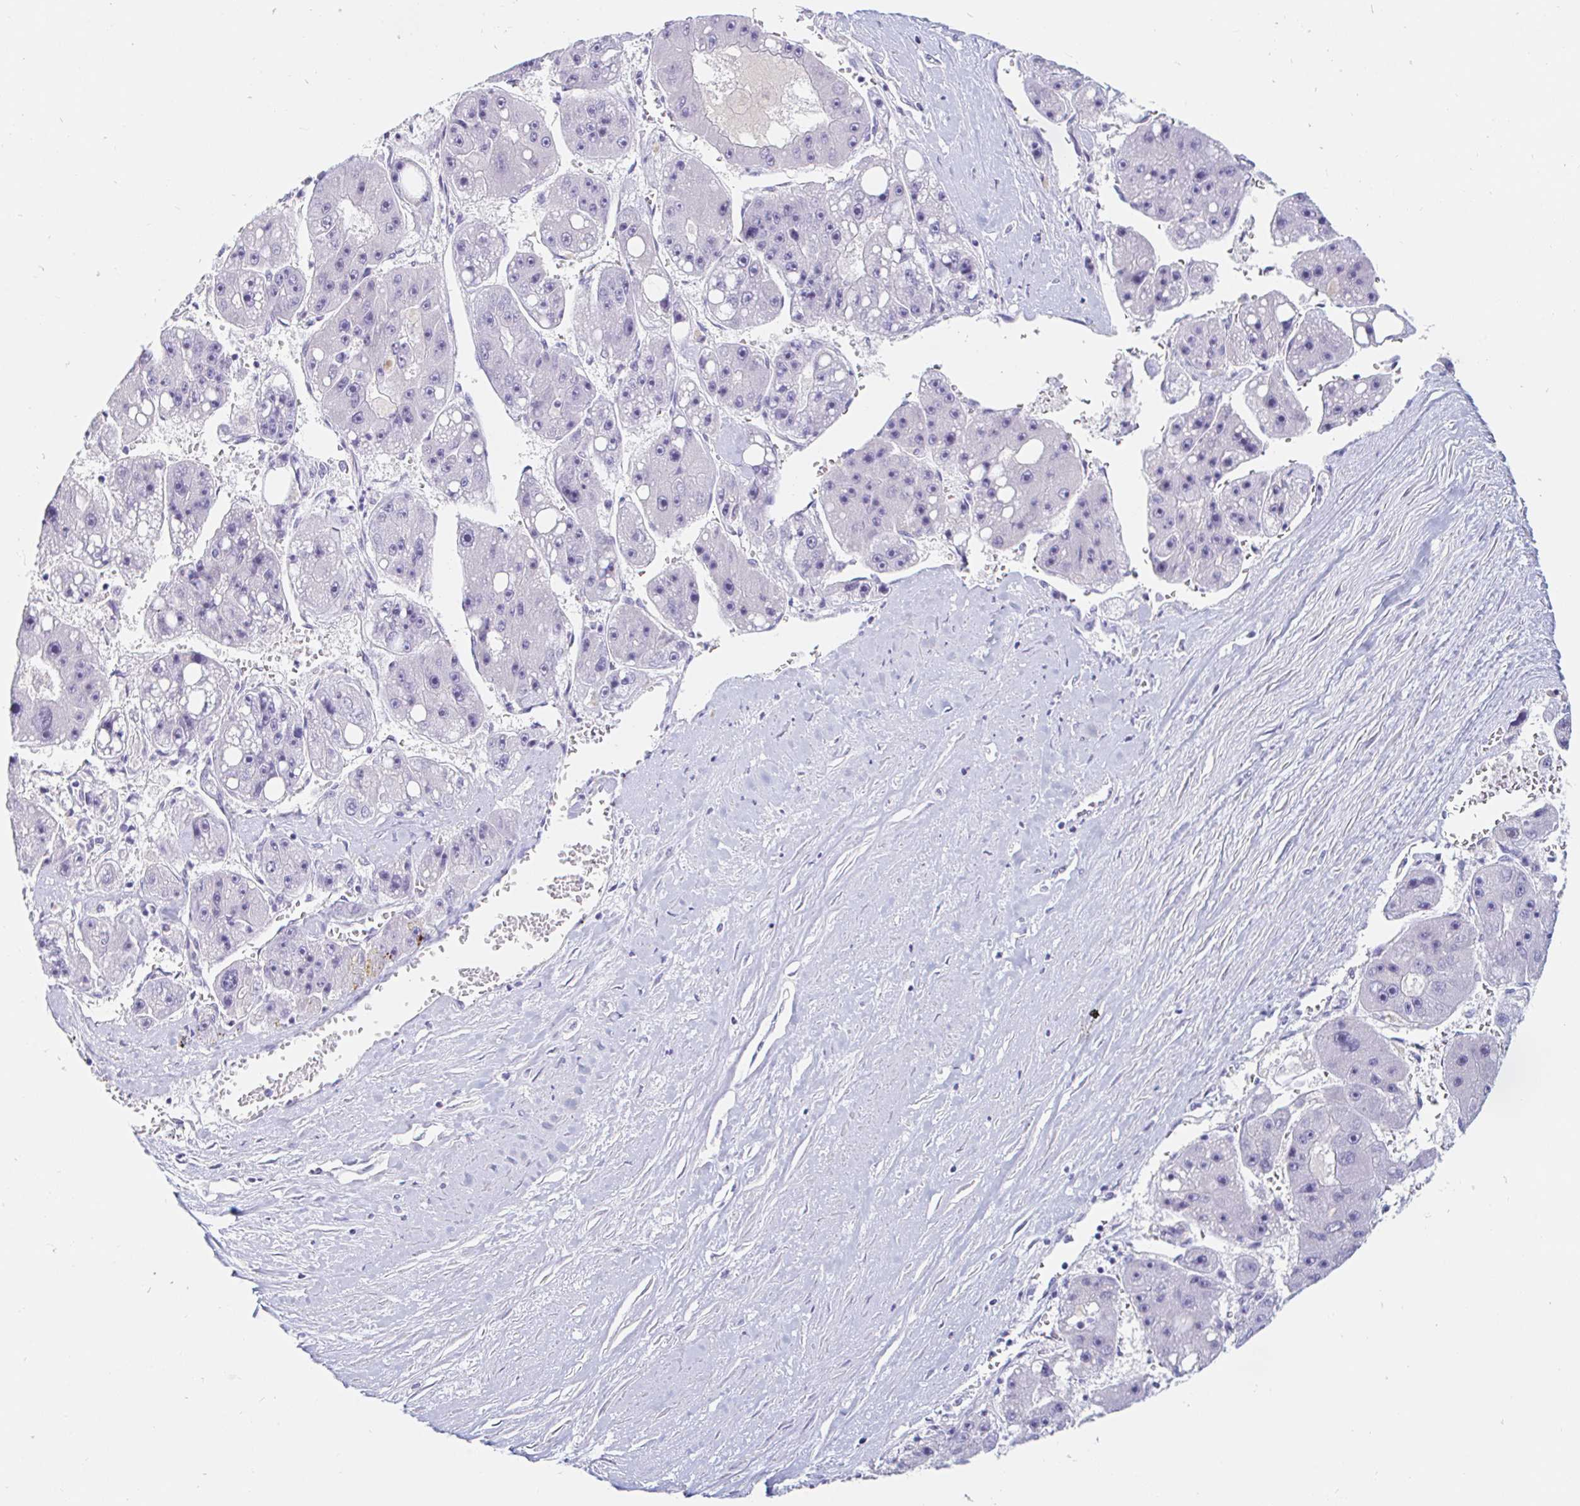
{"staining": {"intensity": "negative", "quantity": "none", "location": "none"}, "tissue": "liver cancer", "cell_type": "Tumor cells", "image_type": "cancer", "snomed": [{"axis": "morphology", "description": "Carcinoma, Hepatocellular, NOS"}, {"axis": "topography", "description": "Liver"}], "caption": "Immunohistochemical staining of human hepatocellular carcinoma (liver) displays no significant expression in tumor cells. The staining is performed using DAB brown chromogen with nuclei counter-stained in using hematoxylin.", "gene": "TEX44", "patient": {"sex": "female", "age": 61}}